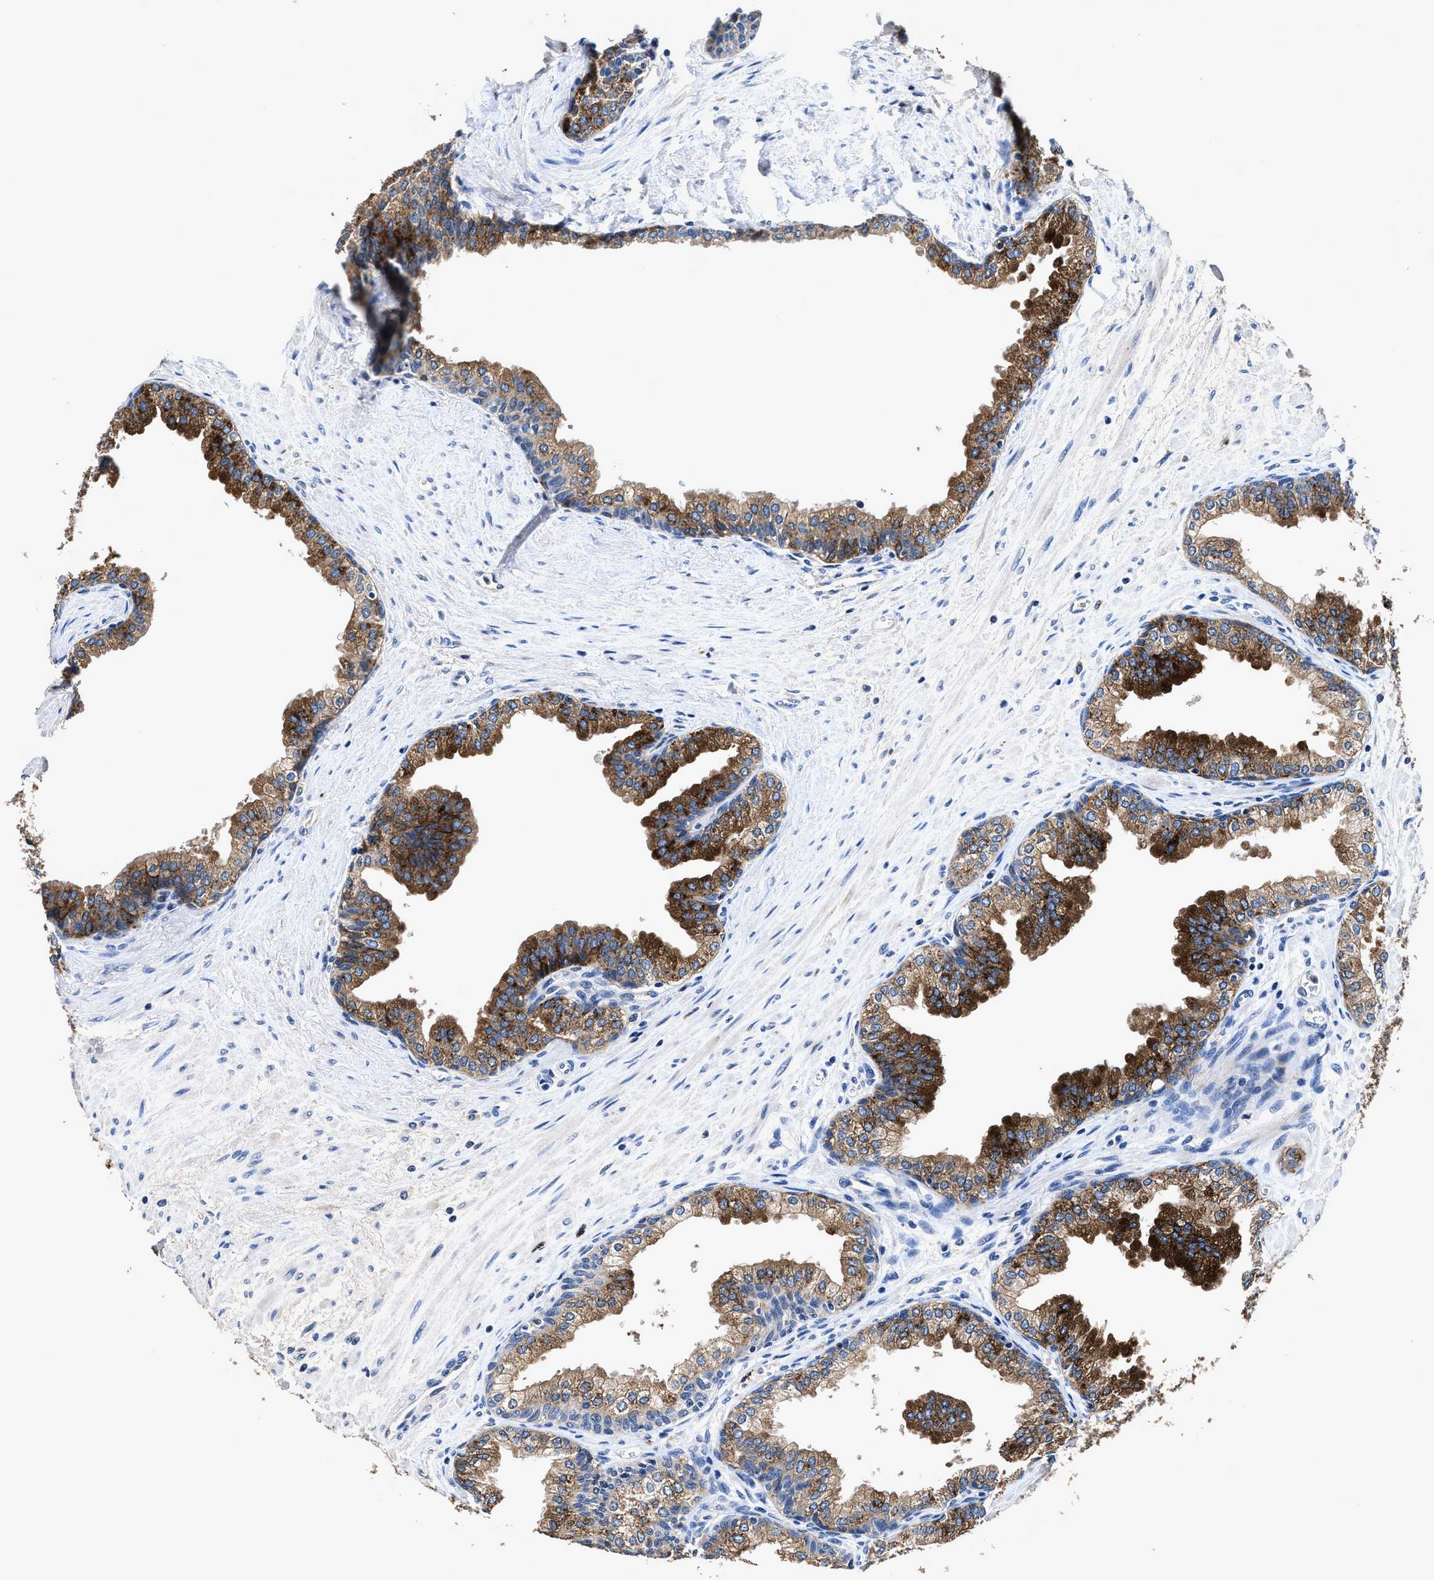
{"staining": {"intensity": "strong", "quantity": ">75%", "location": "cytoplasmic/membranous"}, "tissue": "prostate", "cell_type": "Glandular cells", "image_type": "normal", "snomed": [{"axis": "morphology", "description": "Normal tissue, NOS"}, {"axis": "morphology", "description": "Urothelial carcinoma, Low grade"}, {"axis": "topography", "description": "Urinary bladder"}, {"axis": "topography", "description": "Prostate"}], "caption": "Protein expression analysis of unremarkable prostate shows strong cytoplasmic/membranous positivity in approximately >75% of glandular cells.", "gene": "UBR4", "patient": {"sex": "male", "age": 60}}